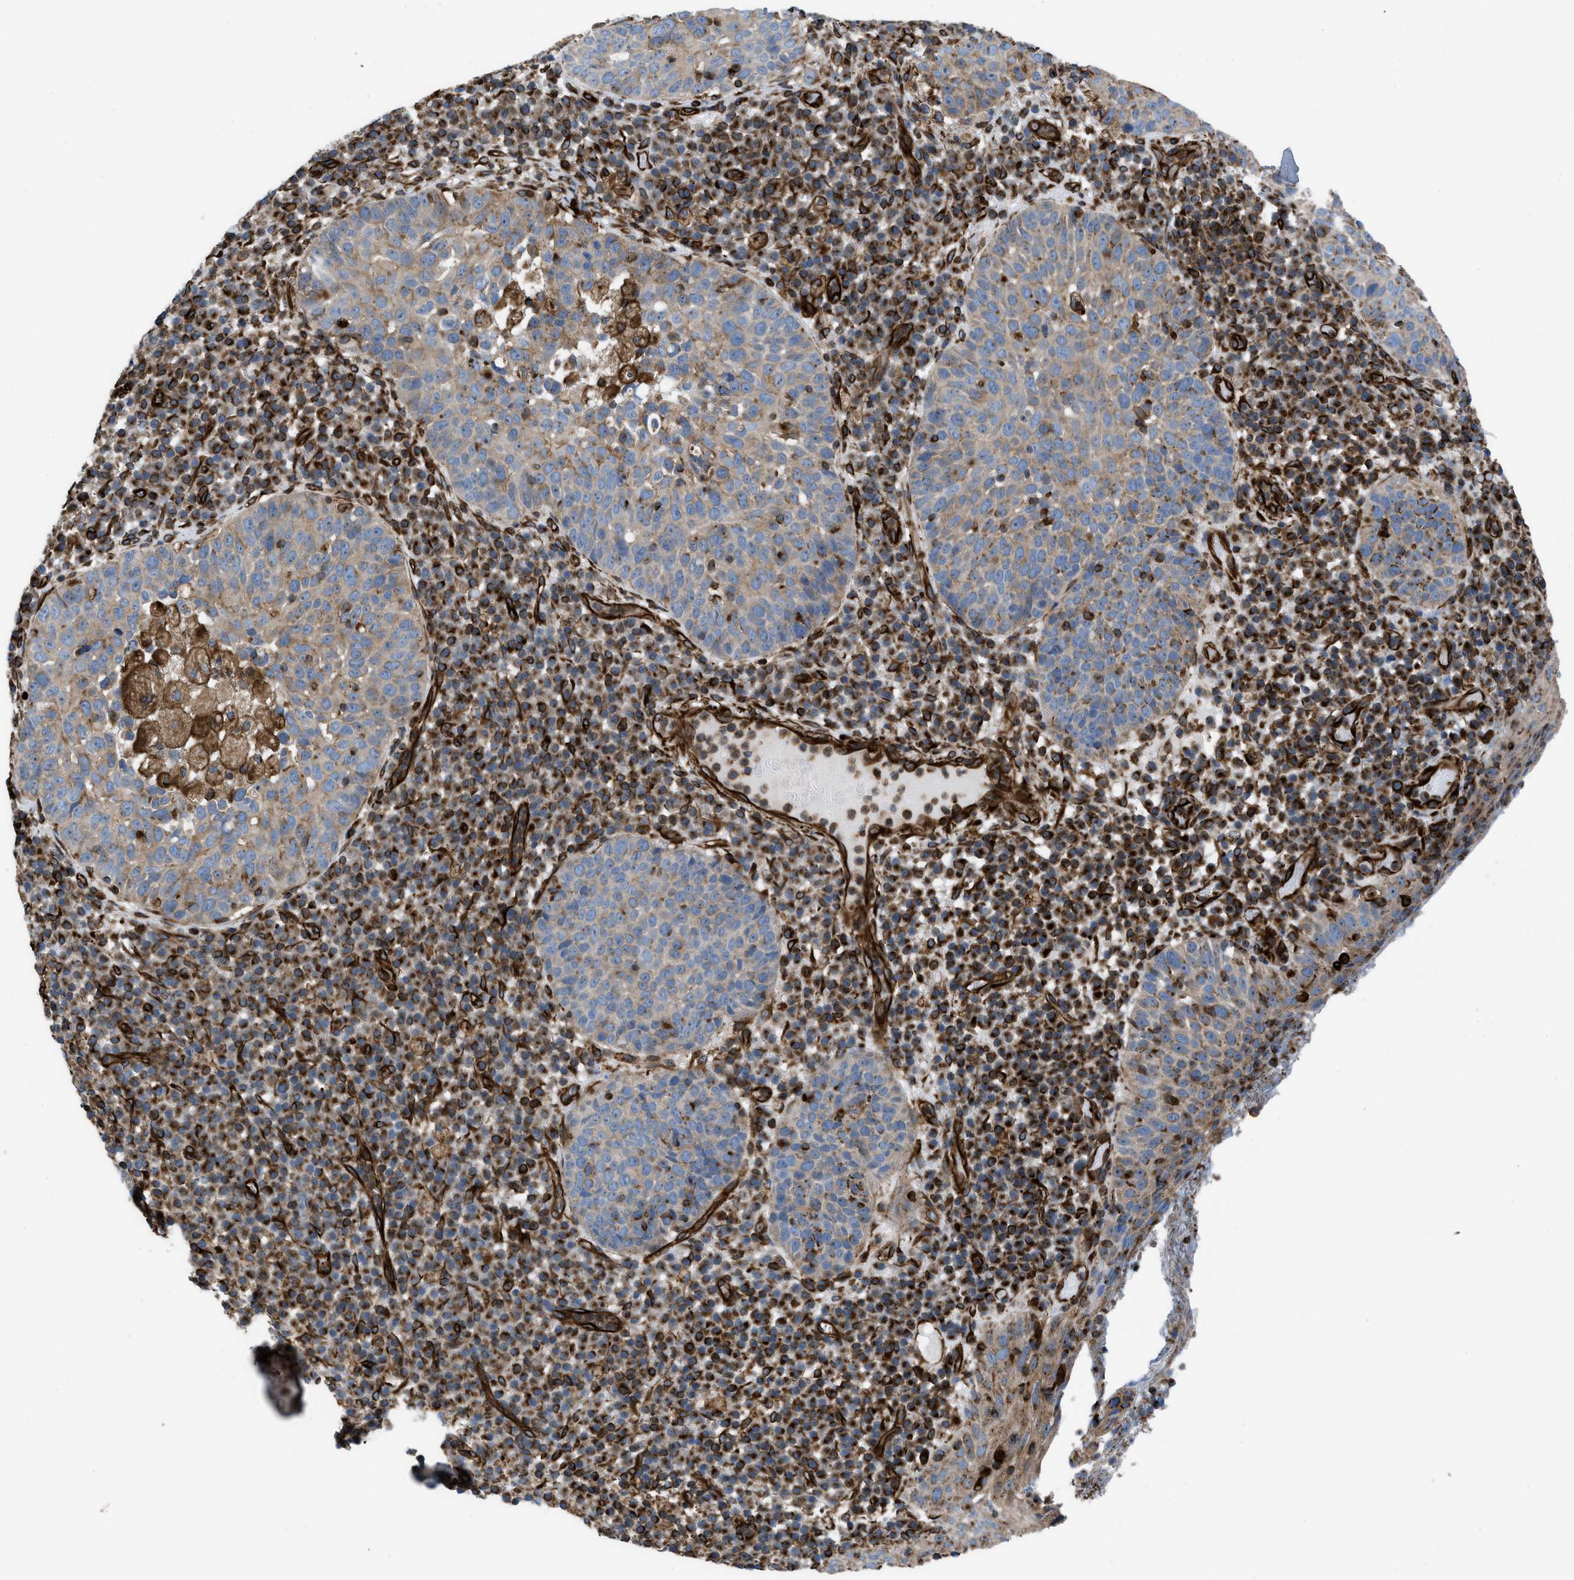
{"staining": {"intensity": "moderate", "quantity": "25%-75%", "location": "cytoplasmic/membranous"}, "tissue": "skin cancer", "cell_type": "Tumor cells", "image_type": "cancer", "snomed": [{"axis": "morphology", "description": "Squamous cell carcinoma in situ, NOS"}, {"axis": "morphology", "description": "Squamous cell carcinoma, NOS"}, {"axis": "topography", "description": "Skin"}], "caption": "IHC staining of squamous cell carcinoma in situ (skin), which reveals medium levels of moderate cytoplasmic/membranous staining in approximately 25%-75% of tumor cells indicating moderate cytoplasmic/membranous protein positivity. The staining was performed using DAB (3,3'-diaminobenzidine) (brown) for protein detection and nuclei were counterstained in hematoxylin (blue).", "gene": "PTPRE", "patient": {"sex": "male", "age": 93}}